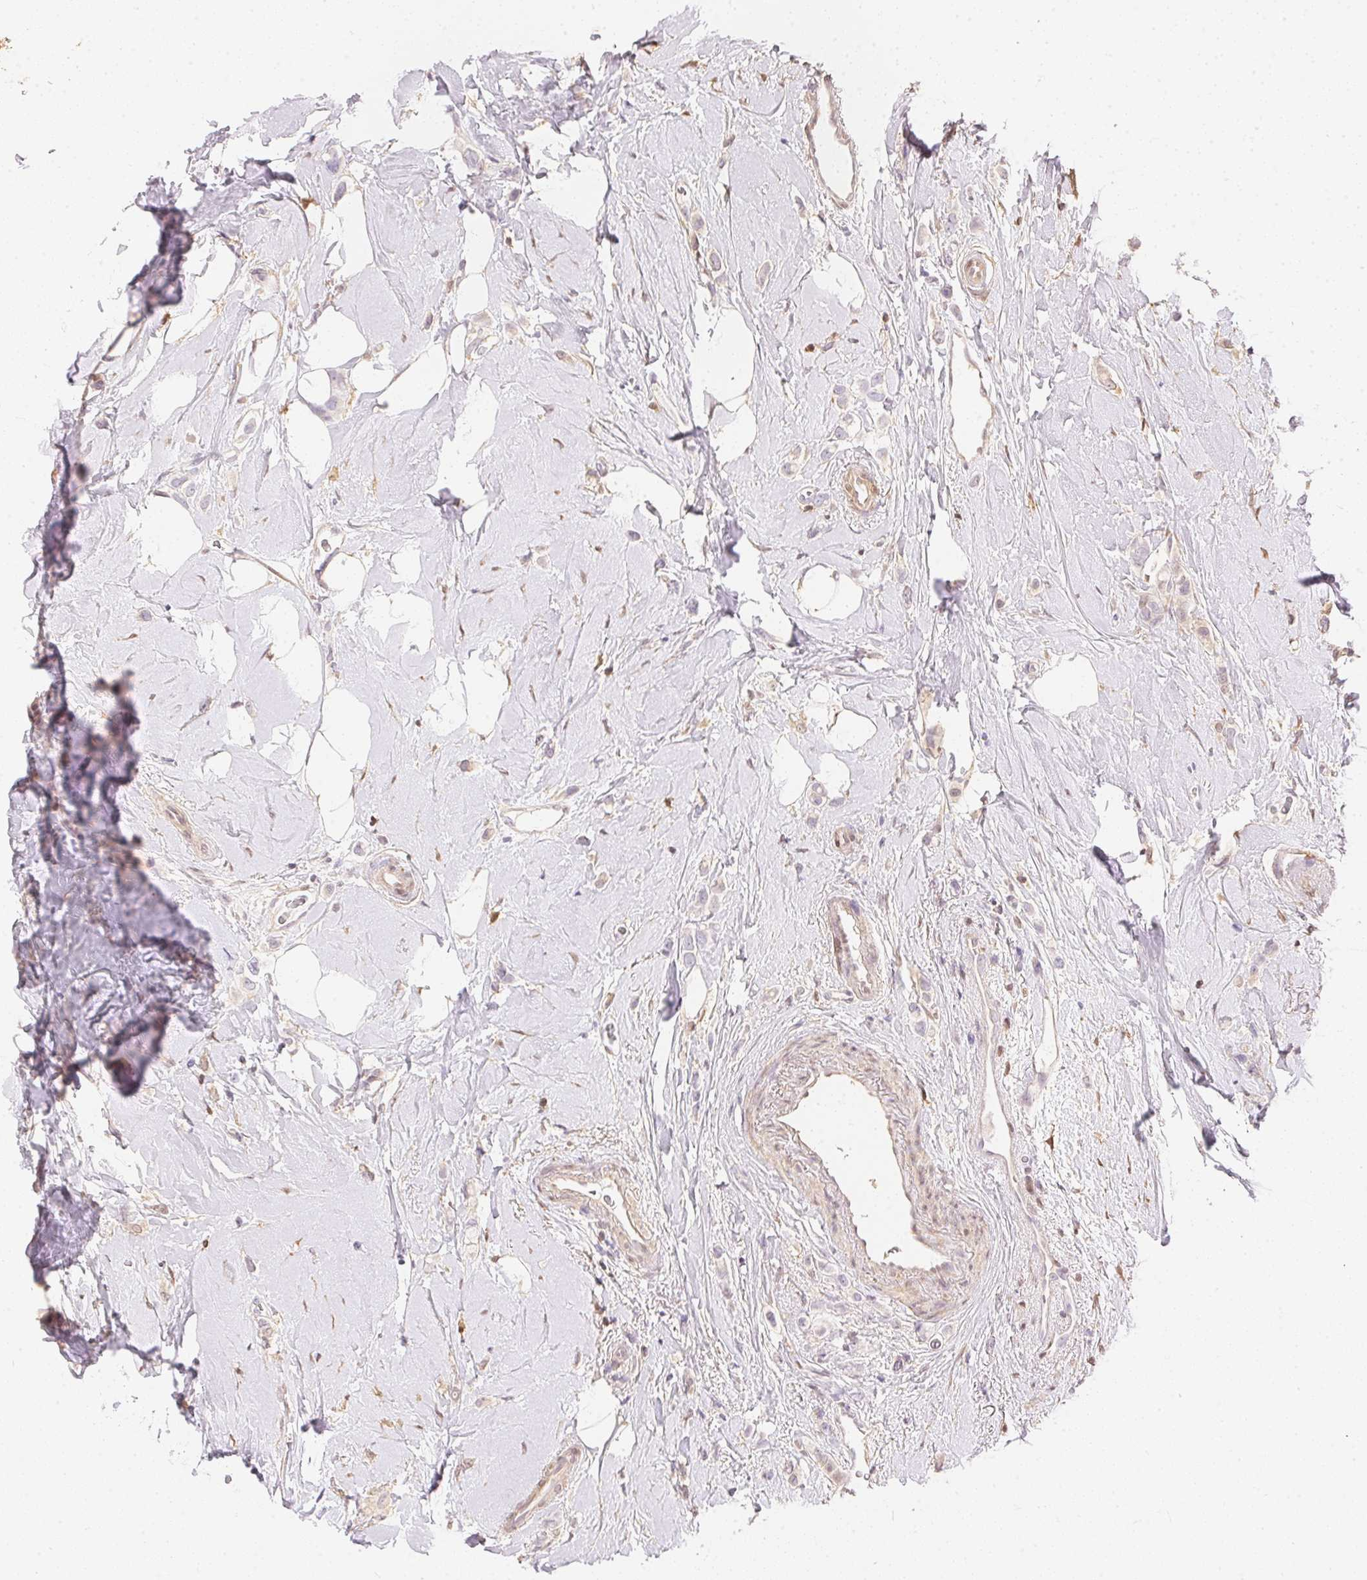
{"staining": {"intensity": "negative", "quantity": "none", "location": "none"}, "tissue": "breast cancer", "cell_type": "Tumor cells", "image_type": "cancer", "snomed": [{"axis": "morphology", "description": "Lobular carcinoma"}, {"axis": "topography", "description": "Breast"}], "caption": "A micrograph of human breast cancer is negative for staining in tumor cells. (Brightfield microscopy of DAB immunohistochemistry (IHC) at high magnification).", "gene": "S100A3", "patient": {"sex": "female", "age": 66}}